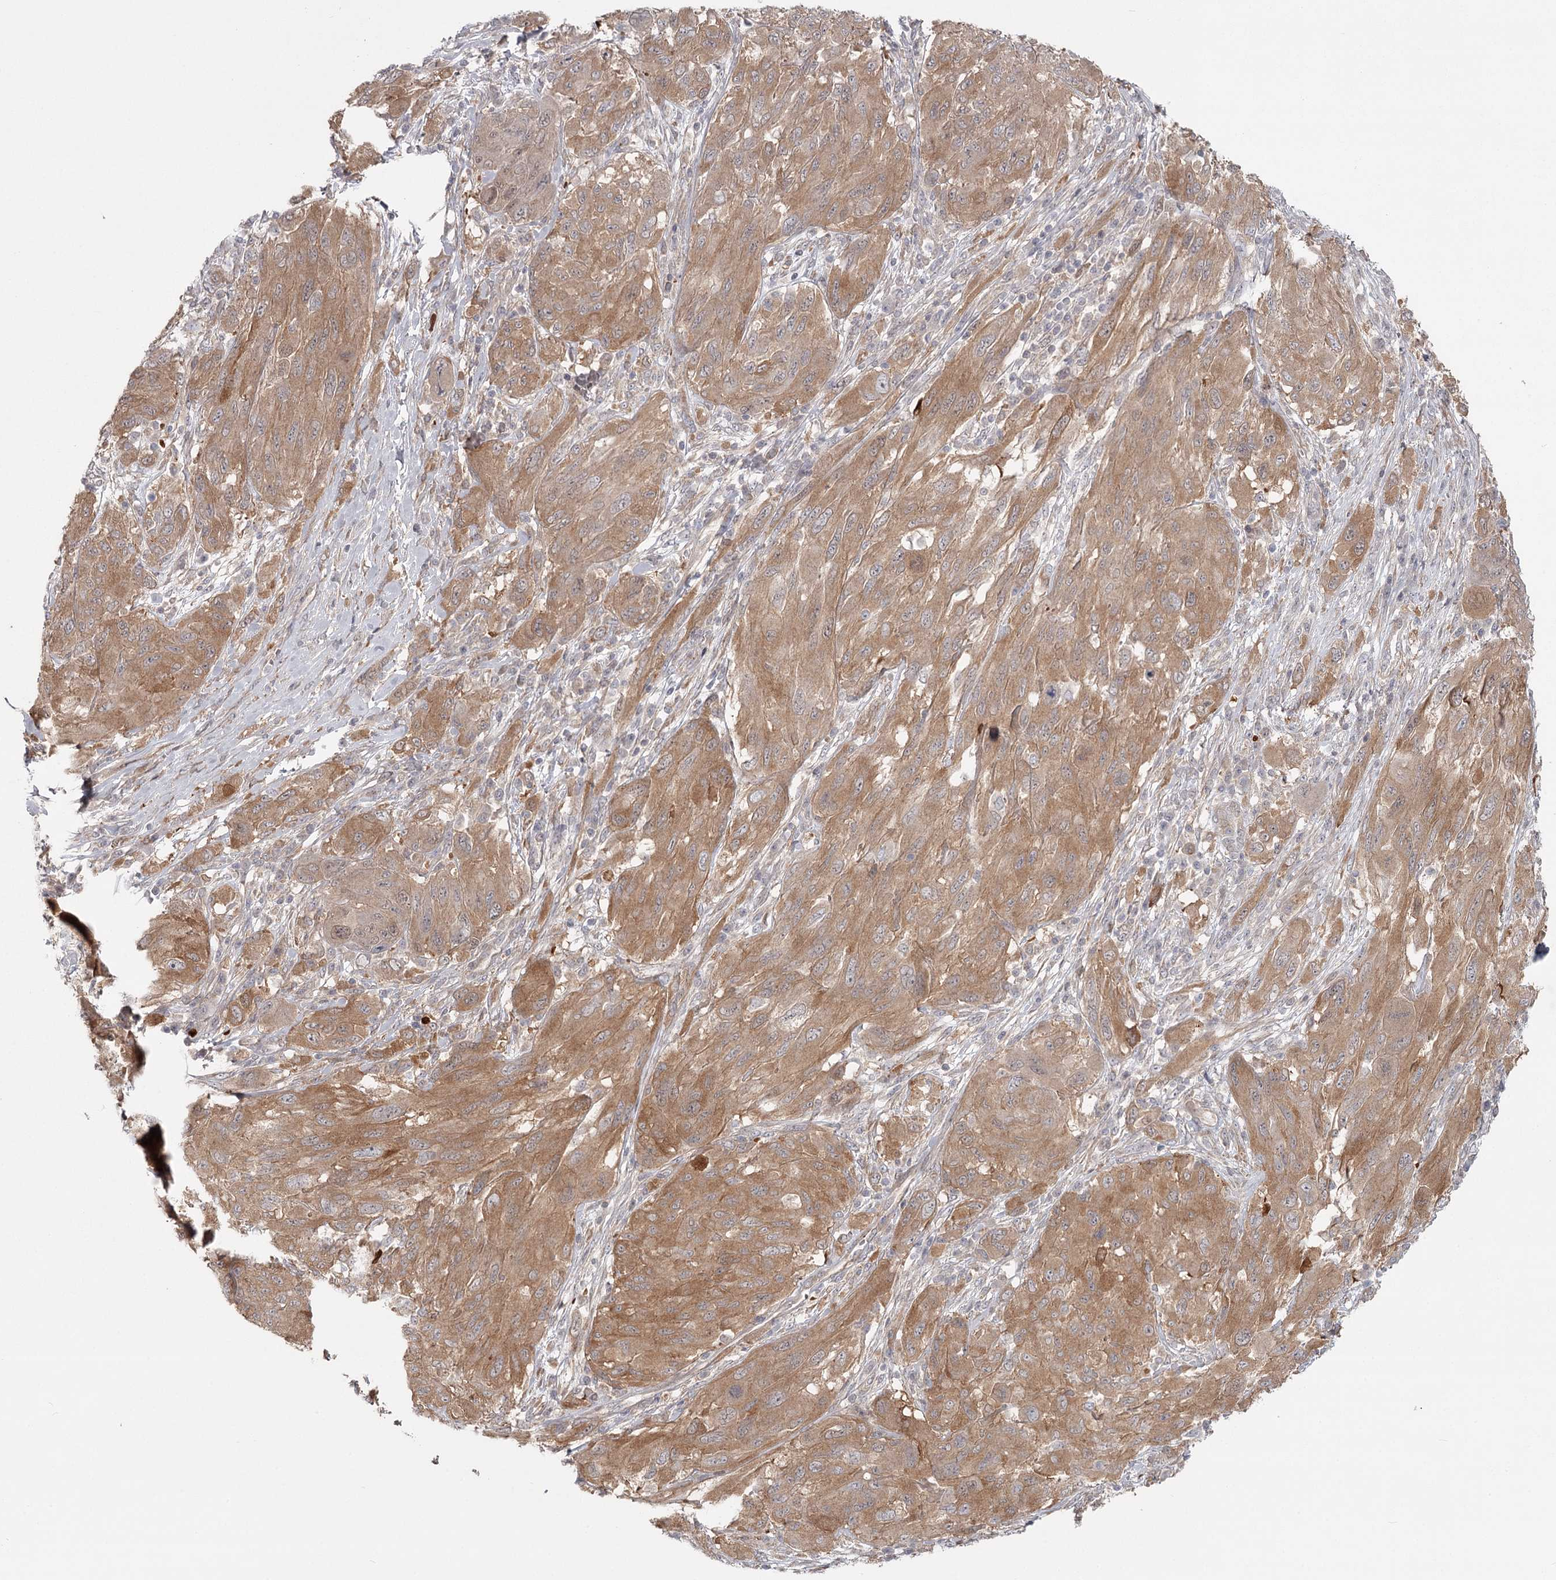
{"staining": {"intensity": "moderate", "quantity": ">75%", "location": "cytoplasmic/membranous"}, "tissue": "melanoma", "cell_type": "Tumor cells", "image_type": "cancer", "snomed": [{"axis": "morphology", "description": "Malignant melanoma, NOS"}, {"axis": "topography", "description": "Skin"}], "caption": "Protein analysis of melanoma tissue shows moderate cytoplasmic/membranous expression in about >75% of tumor cells.", "gene": "CCNG2", "patient": {"sex": "female", "age": 91}}